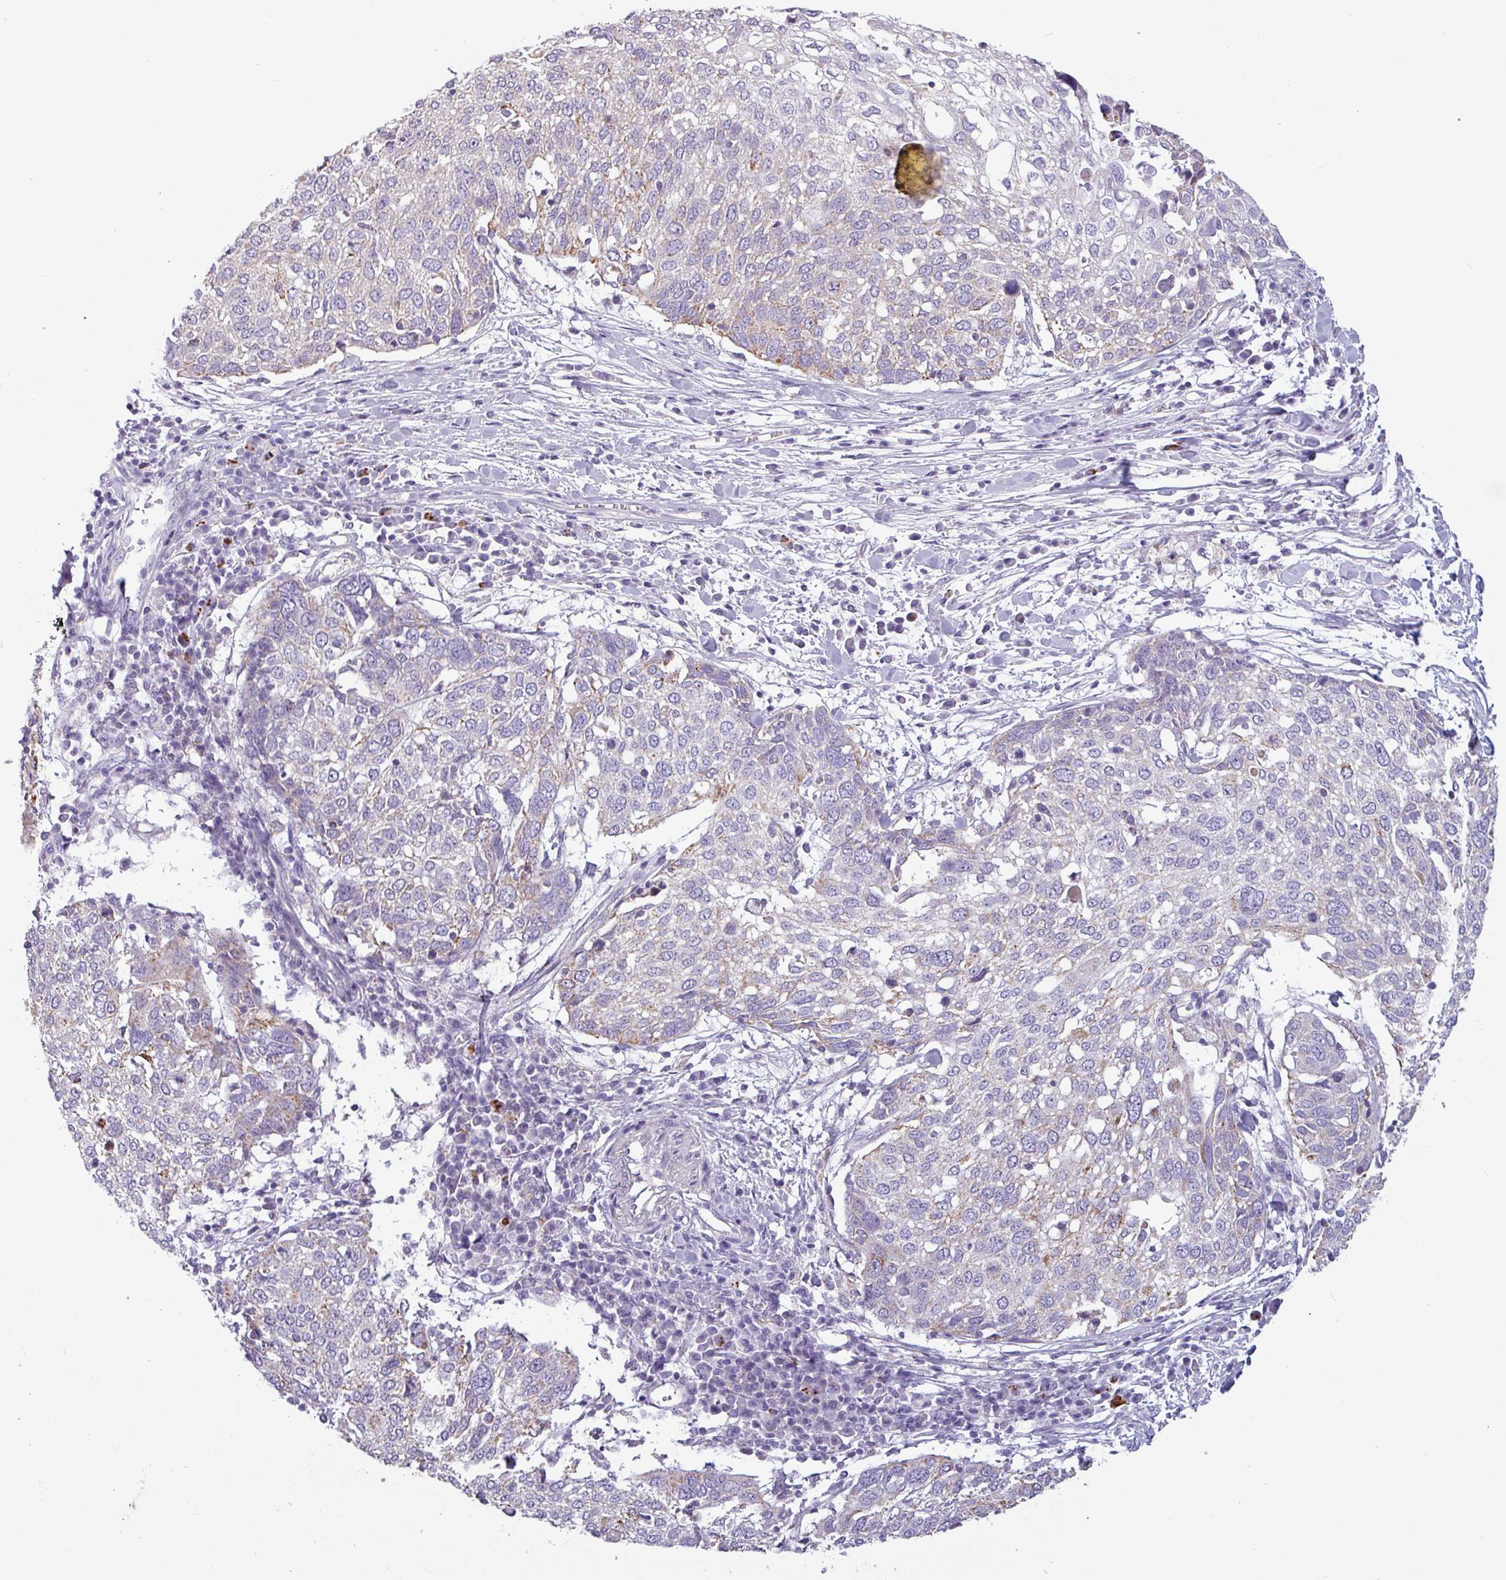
{"staining": {"intensity": "moderate", "quantity": "<25%", "location": "cytoplasmic/membranous"}, "tissue": "lung cancer", "cell_type": "Tumor cells", "image_type": "cancer", "snomed": [{"axis": "morphology", "description": "Squamous cell carcinoma, NOS"}, {"axis": "topography", "description": "Lung"}], "caption": "The immunohistochemical stain highlights moderate cytoplasmic/membranous positivity in tumor cells of lung squamous cell carcinoma tissue. Nuclei are stained in blue.", "gene": "CAMK1", "patient": {"sex": "male", "age": 65}}